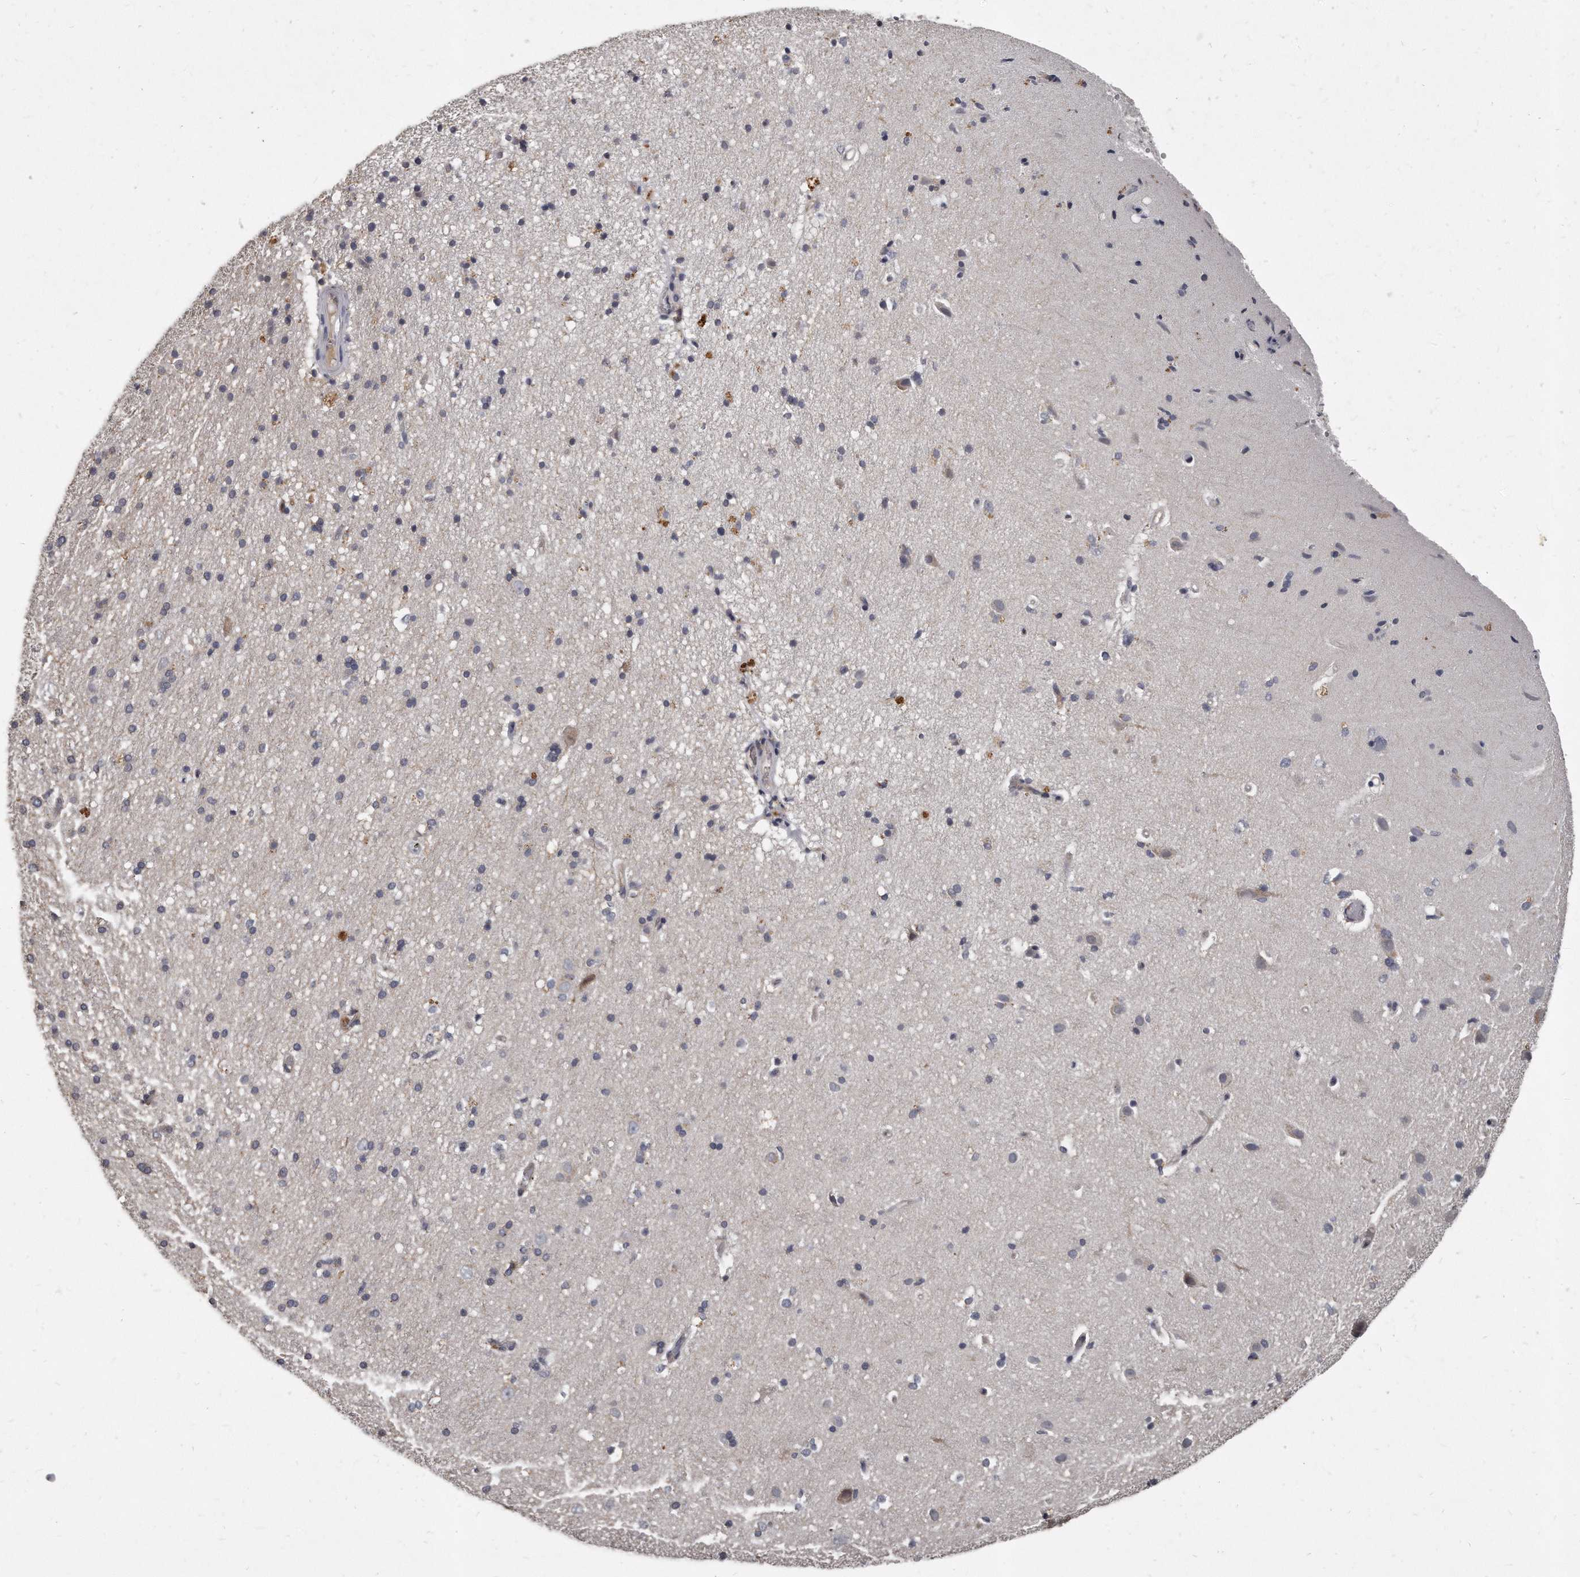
{"staining": {"intensity": "negative", "quantity": "none", "location": "none"}, "tissue": "cerebral cortex", "cell_type": "Endothelial cells", "image_type": "normal", "snomed": [{"axis": "morphology", "description": "Normal tissue, NOS"}, {"axis": "topography", "description": "Cerebral cortex"}], "caption": "Protein analysis of unremarkable cerebral cortex exhibits no significant positivity in endothelial cells. (DAB (3,3'-diaminobenzidine) IHC, high magnification).", "gene": "GCH1", "patient": {"sex": "male", "age": 34}}